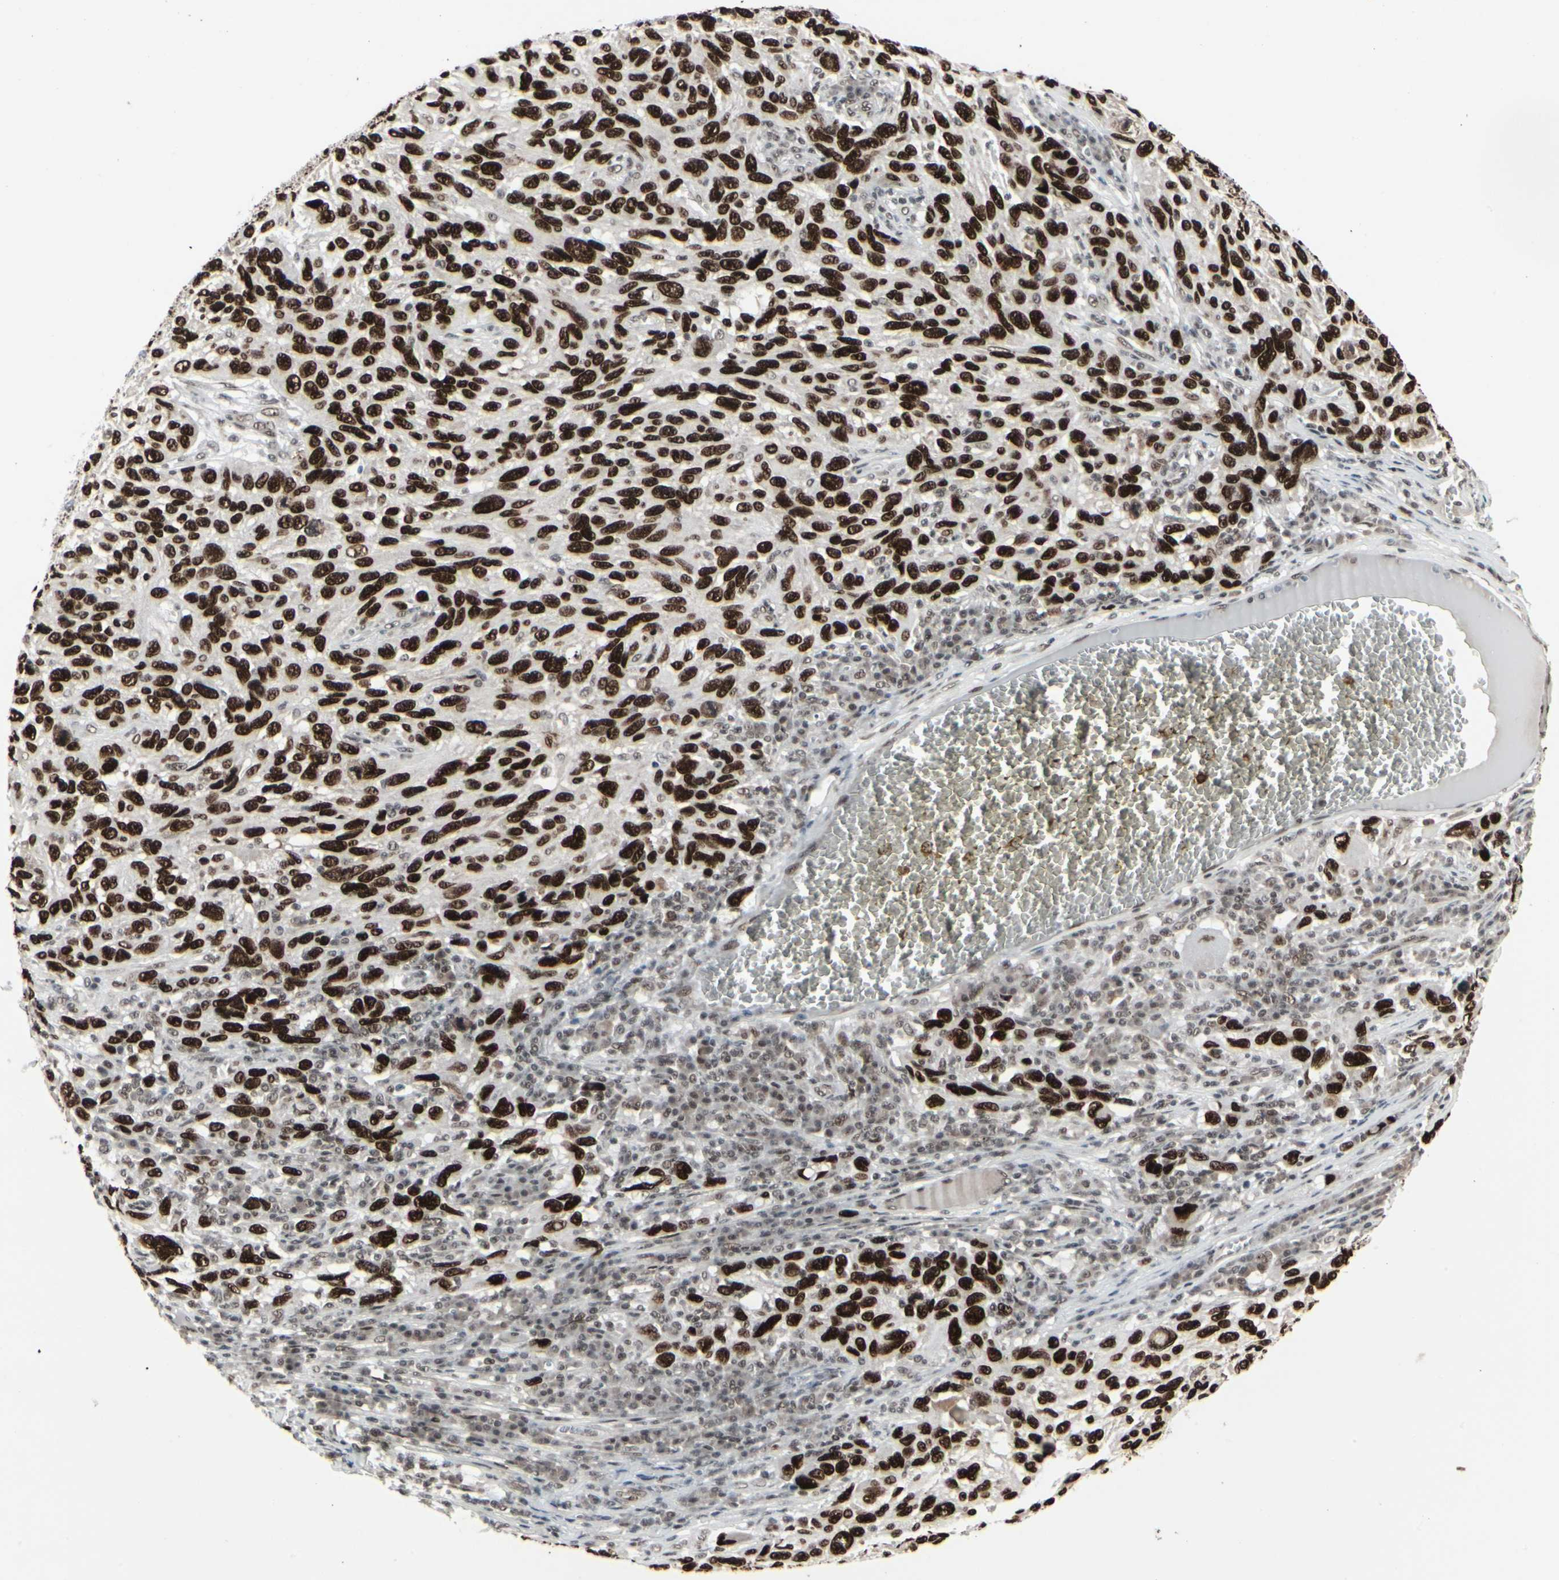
{"staining": {"intensity": "strong", "quantity": ">75%", "location": "nuclear"}, "tissue": "melanoma", "cell_type": "Tumor cells", "image_type": "cancer", "snomed": [{"axis": "morphology", "description": "Malignant melanoma, NOS"}, {"axis": "topography", "description": "Skin"}], "caption": "This micrograph reveals malignant melanoma stained with immunohistochemistry (IHC) to label a protein in brown. The nuclear of tumor cells show strong positivity for the protein. Nuclei are counter-stained blue.", "gene": "HMG20A", "patient": {"sex": "male", "age": 53}}